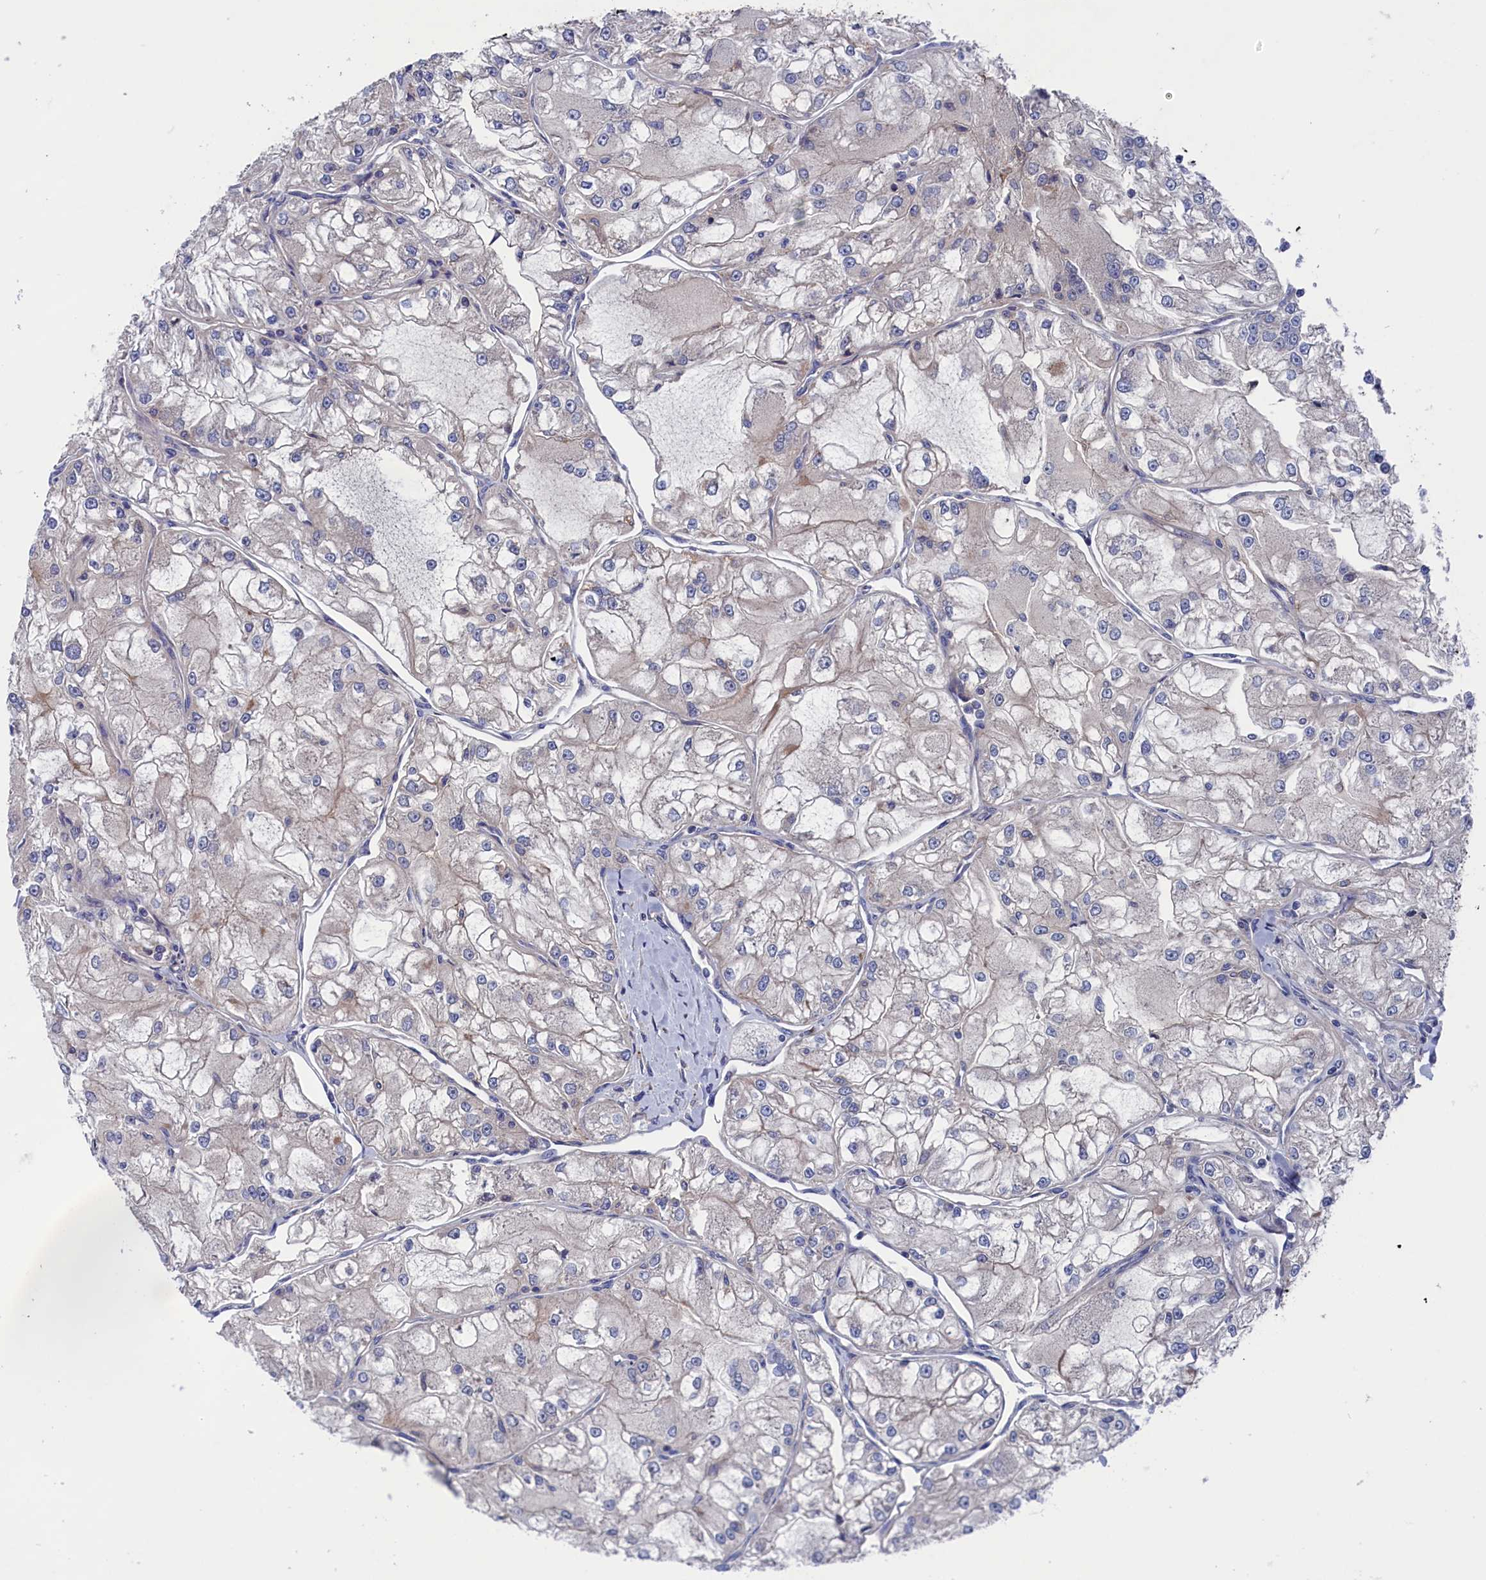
{"staining": {"intensity": "negative", "quantity": "none", "location": "none"}, "tissue": "renal cancer", "cell_type": "Tumor cells", "image_type": "cancer", "snomed": [{"axis": "morphology", "description": "Adenocarcinoma, NOS"}, {"axis": "topography", "description": "Kidney"}], "caption": "There is no significant expression in tumor cells of adenocarcinoma (renal).", "gene": "SPATA13", "patient": {"sex": "female", "age": 72}}